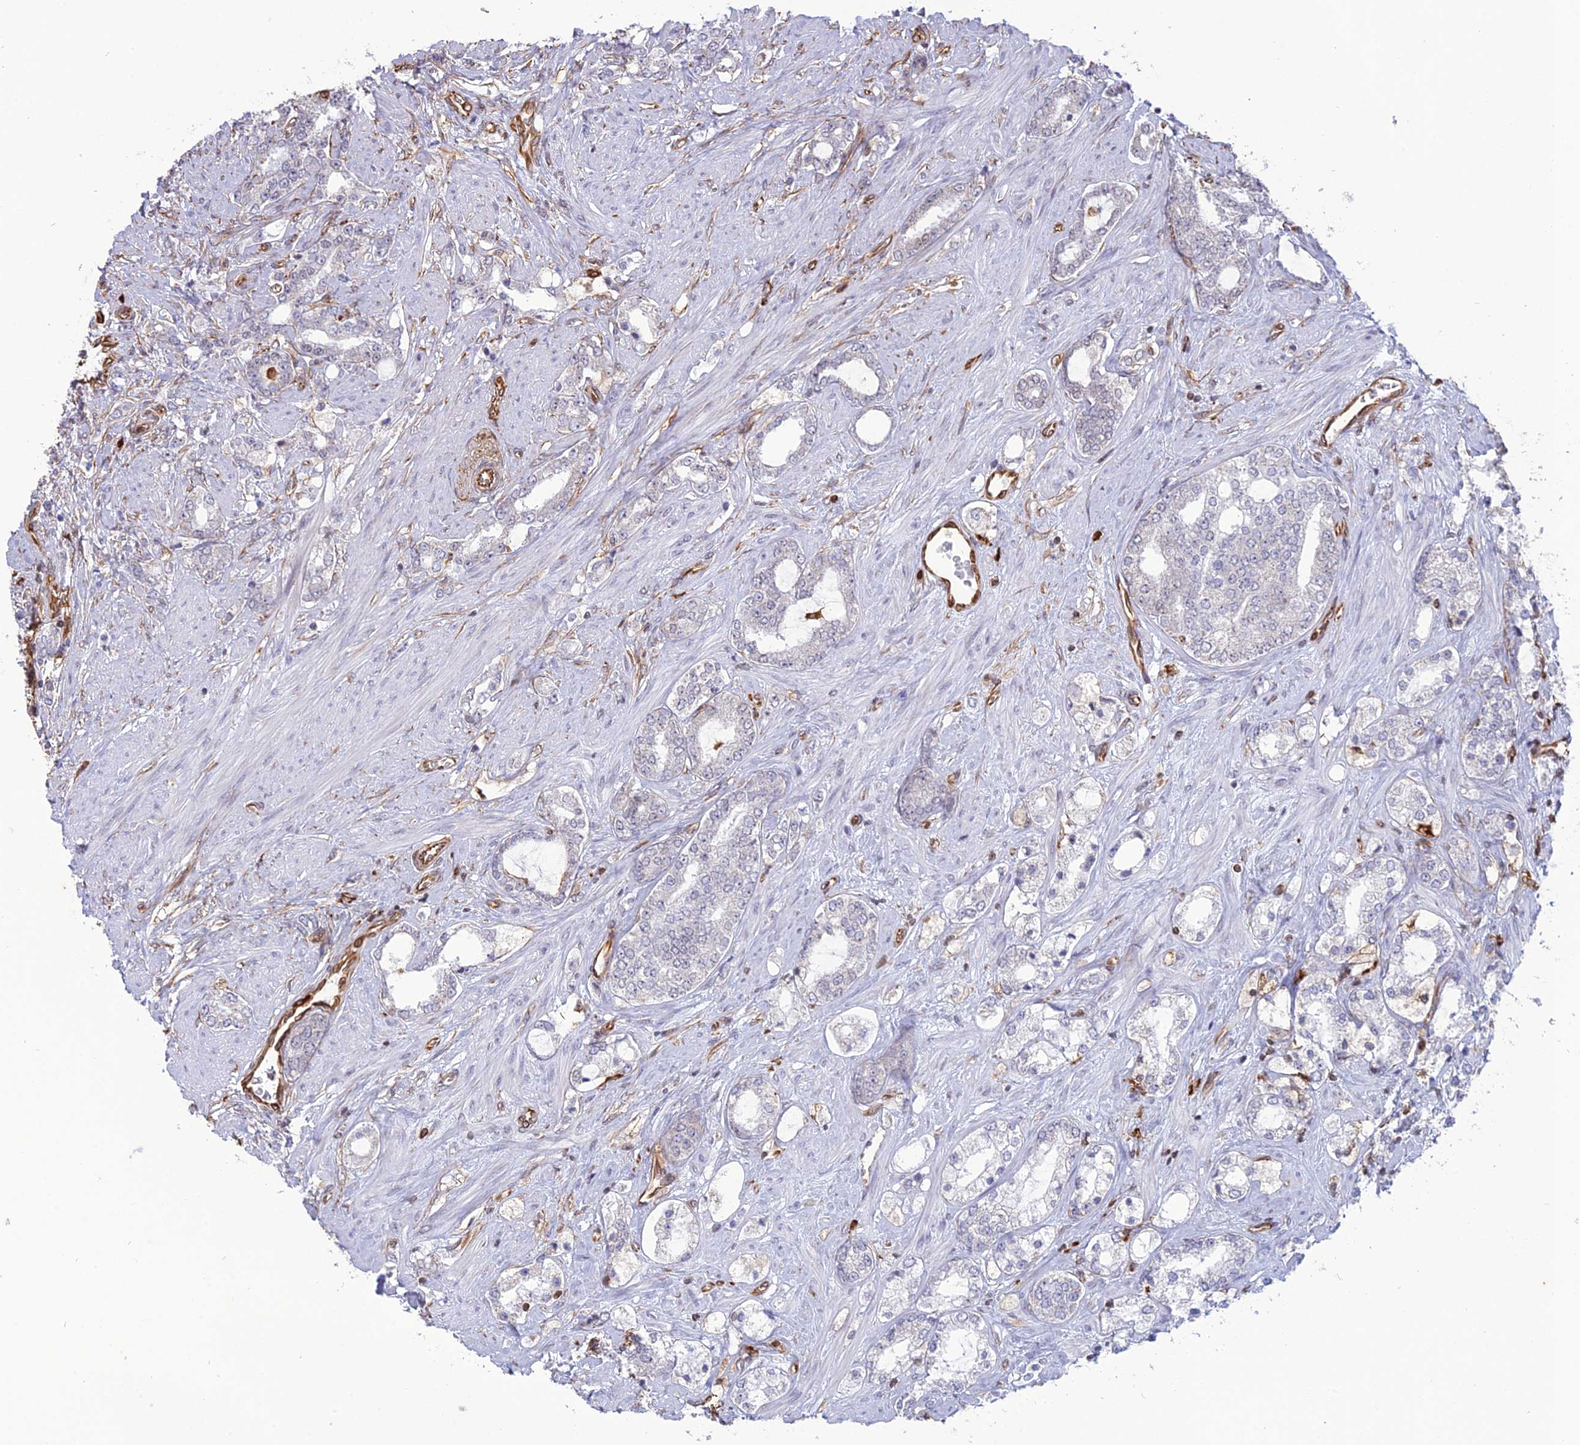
{"staining": {"intensity": "negative", "quantity": "none", "location": "none"}, "tissue": "prostate cancer", "cell_type": "Tumor cells", "image_type": "cancer", "snomed": [{"axis": "morphology", "description": "Adenocarcinoma, High grade"}, {"axis": "topography", "description": "Prostate"}], "caption": "Immunohistochemistry (IHC) micrograph of neoplastic tissue: human high-grade adenocarcinoma (prostate) stained with DAB (3,3'-diaminobenzidine) reveals no significant protein positivity in tumor cells.", "gene": "APOBR", "patient": {"sex": "male", "age": 64}}